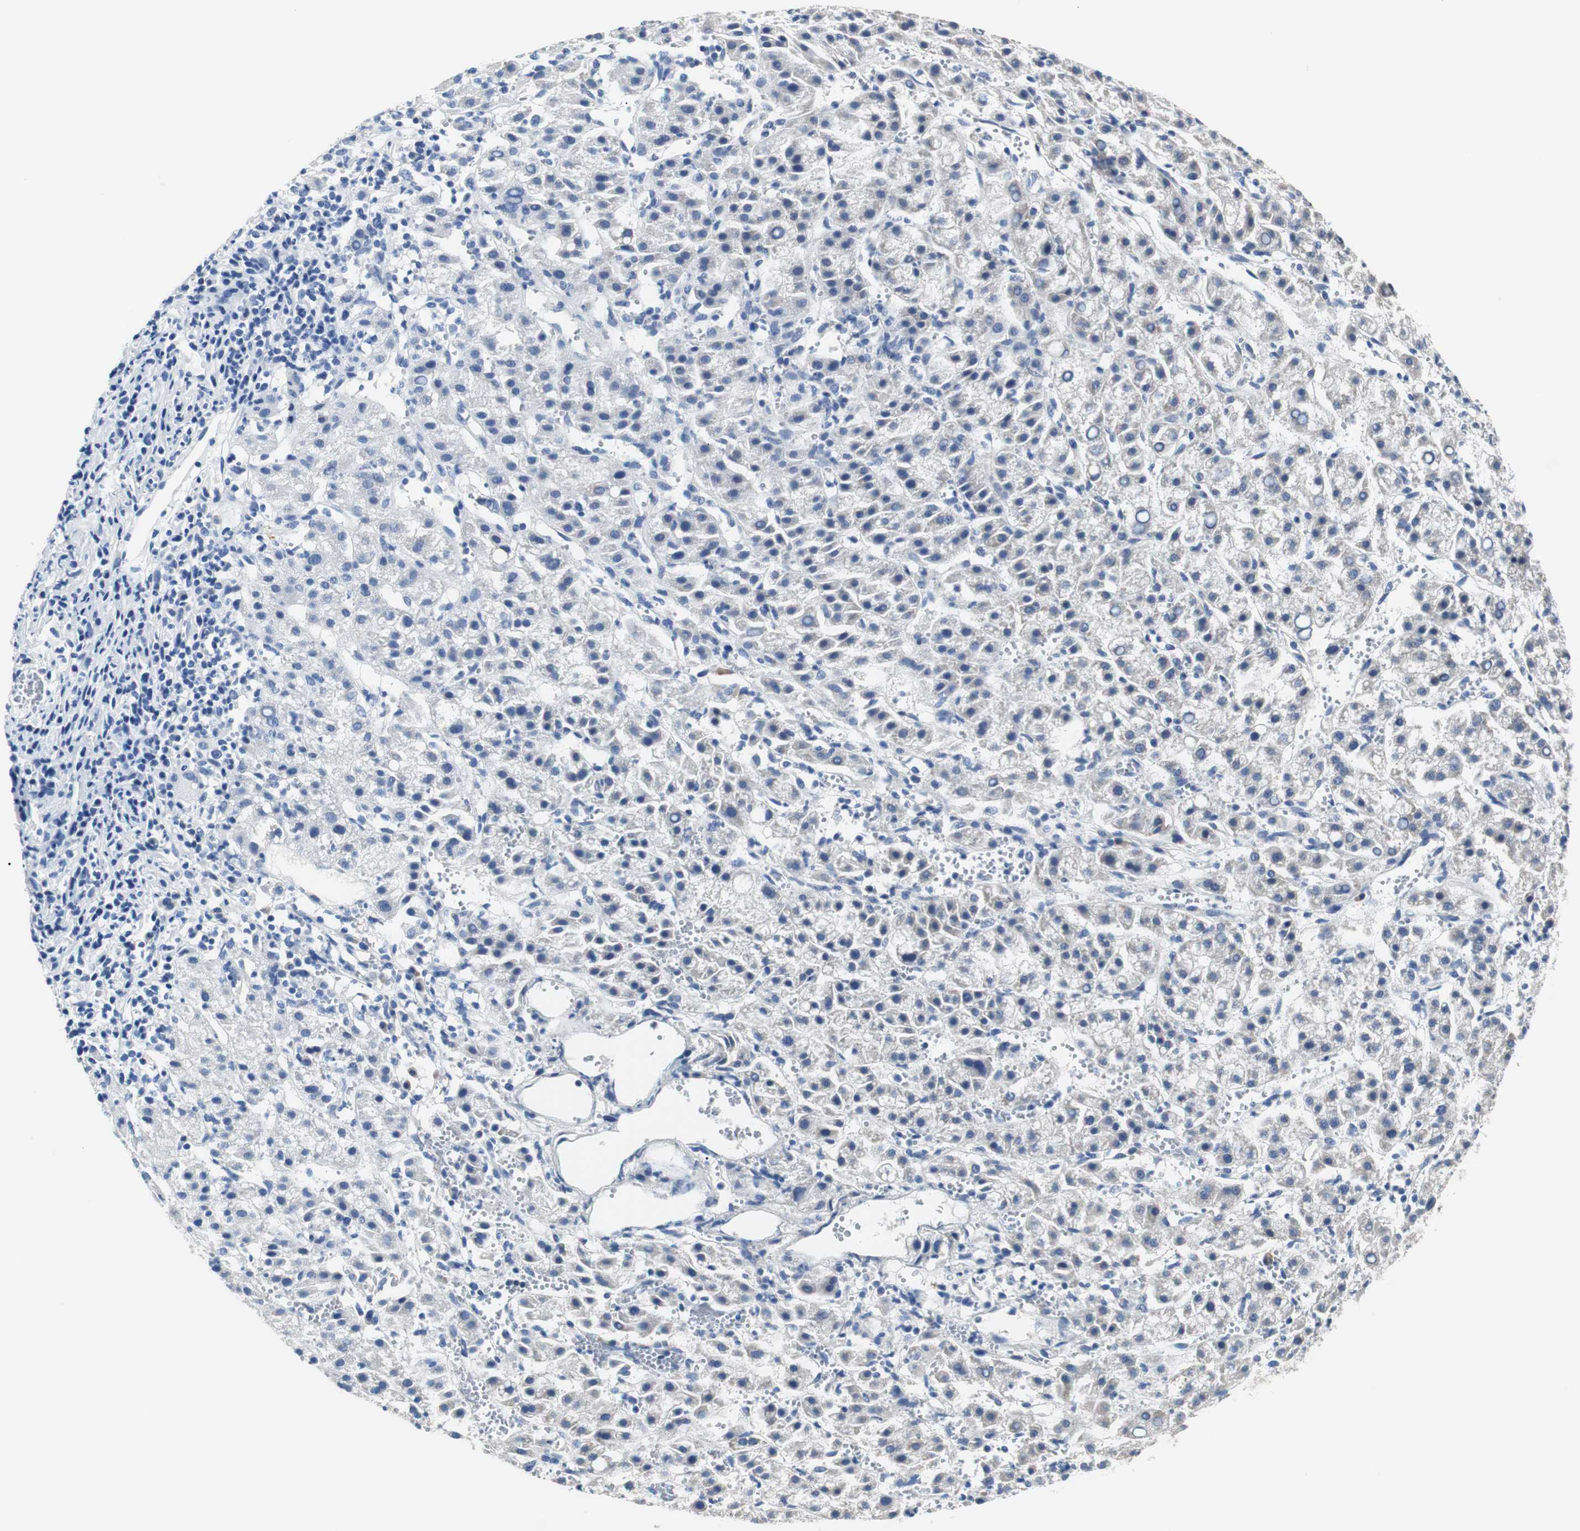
{"staining": {"intensity": "negative", "quantity": "none", "location": "none"}, "tissue": "liver cancer", "cell_type": "Tumor cells", "image_type": "cancer", "snomed": [{"axis": "morphology", "description": "Carcinoma, Hepatocellular, NOS"}, {"axis": "topography", "description": "Liver"}], "caption": "This is a image of immunohistochemistry staining of hepatocellular carcinoma (liver), which shows no staining in tumor cells.", "gene": "PCK1", "patient": {"sex": "female", "age": 58}}